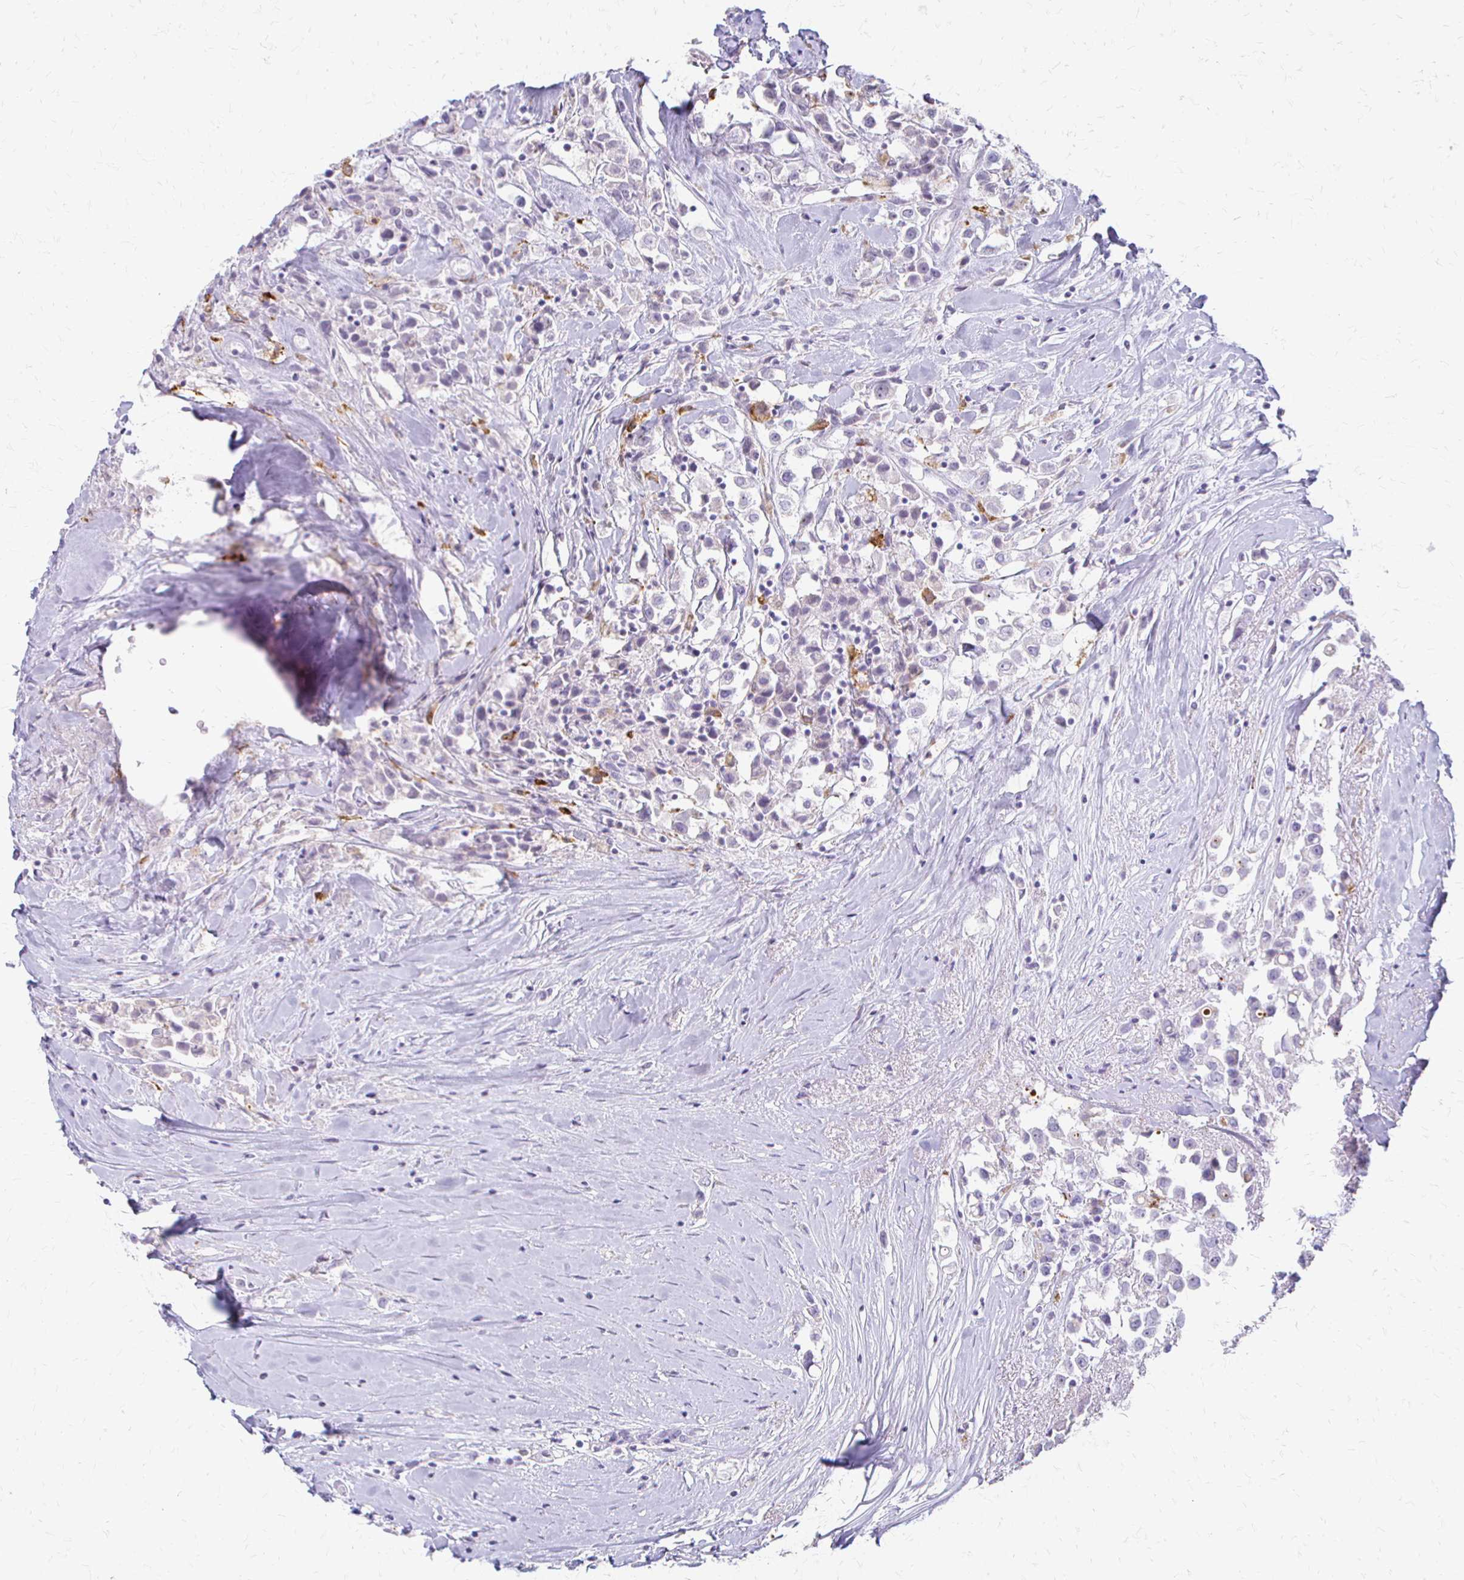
{"staining": {"intensity": "negative", "quantity": "none", "location": "none"}, "tissue": "breast cancer", "cell_type": "Tumor cells", "image_type": "cancer", "snomed": [{"axis": "morphology", "description": "Duct carcinoma"}, {"axis": "topography", "description": "Breast"}], "caption": "Immunohistochemical staining of human breast invasive ductal carcinoma demonstrates no significant expression in tumor cells.", "gene": "ACP5", "patient": {"sex": "female", "age": 61}}